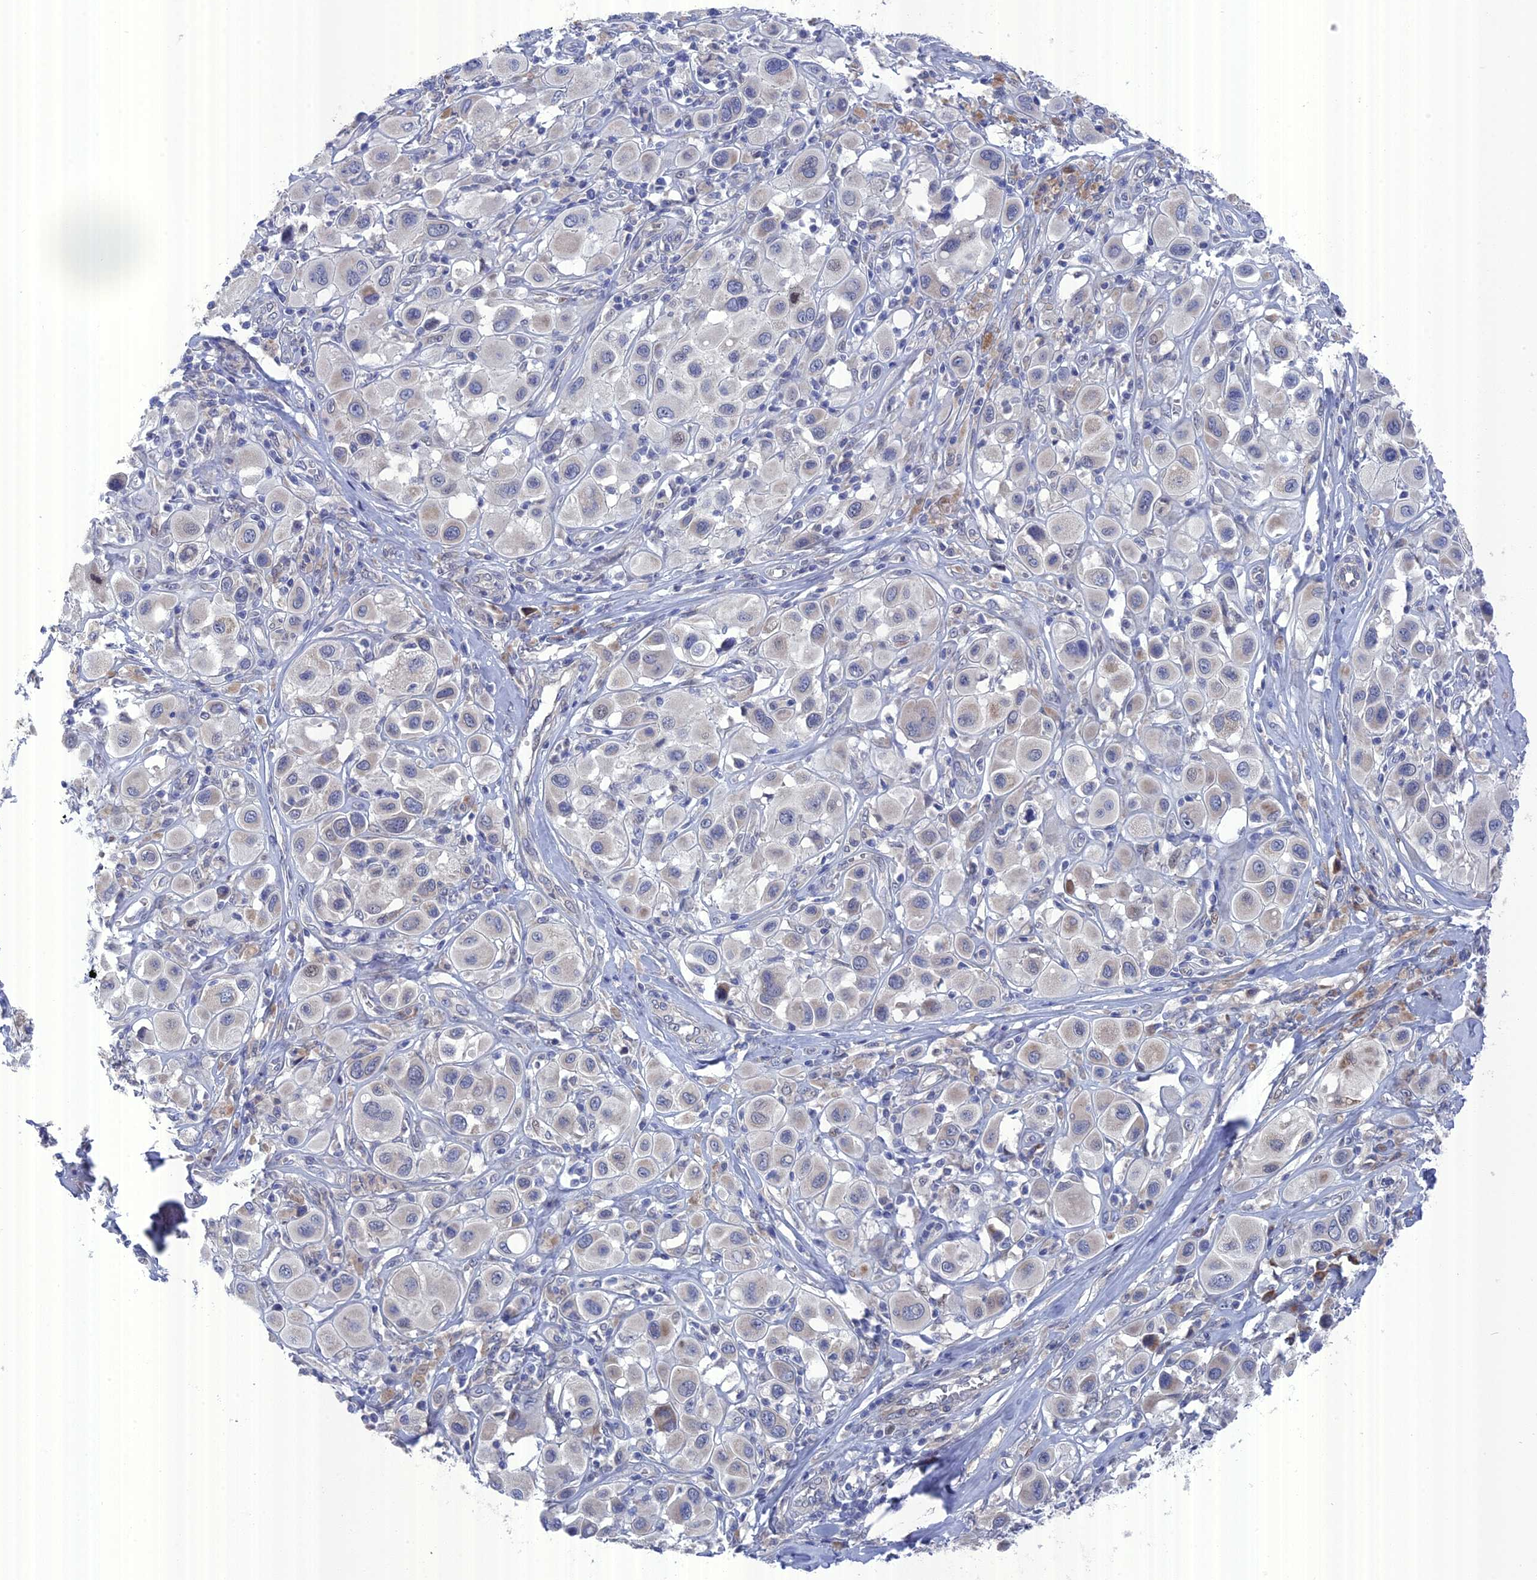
{"staining": {"intensity": "negative", "quantity": "none", "location": "none"}, "tissue": "melanoma", "cell_type": "Tumor cells", "image_type": "cancer", "snomed": [{"axis": "morphology", "description": "Malignant melanoma, Metastatic site"}, {"axis": "topography", "description": "Skin"}], "caption": "IHC of malignant melanoma (metastatic site) exhibits no staining in tumor cells. (DAB immunohistochemistry (IHC), high magnification).", "gene": "TMEM161A", "patient": {"sex": "male", "age": 41}}